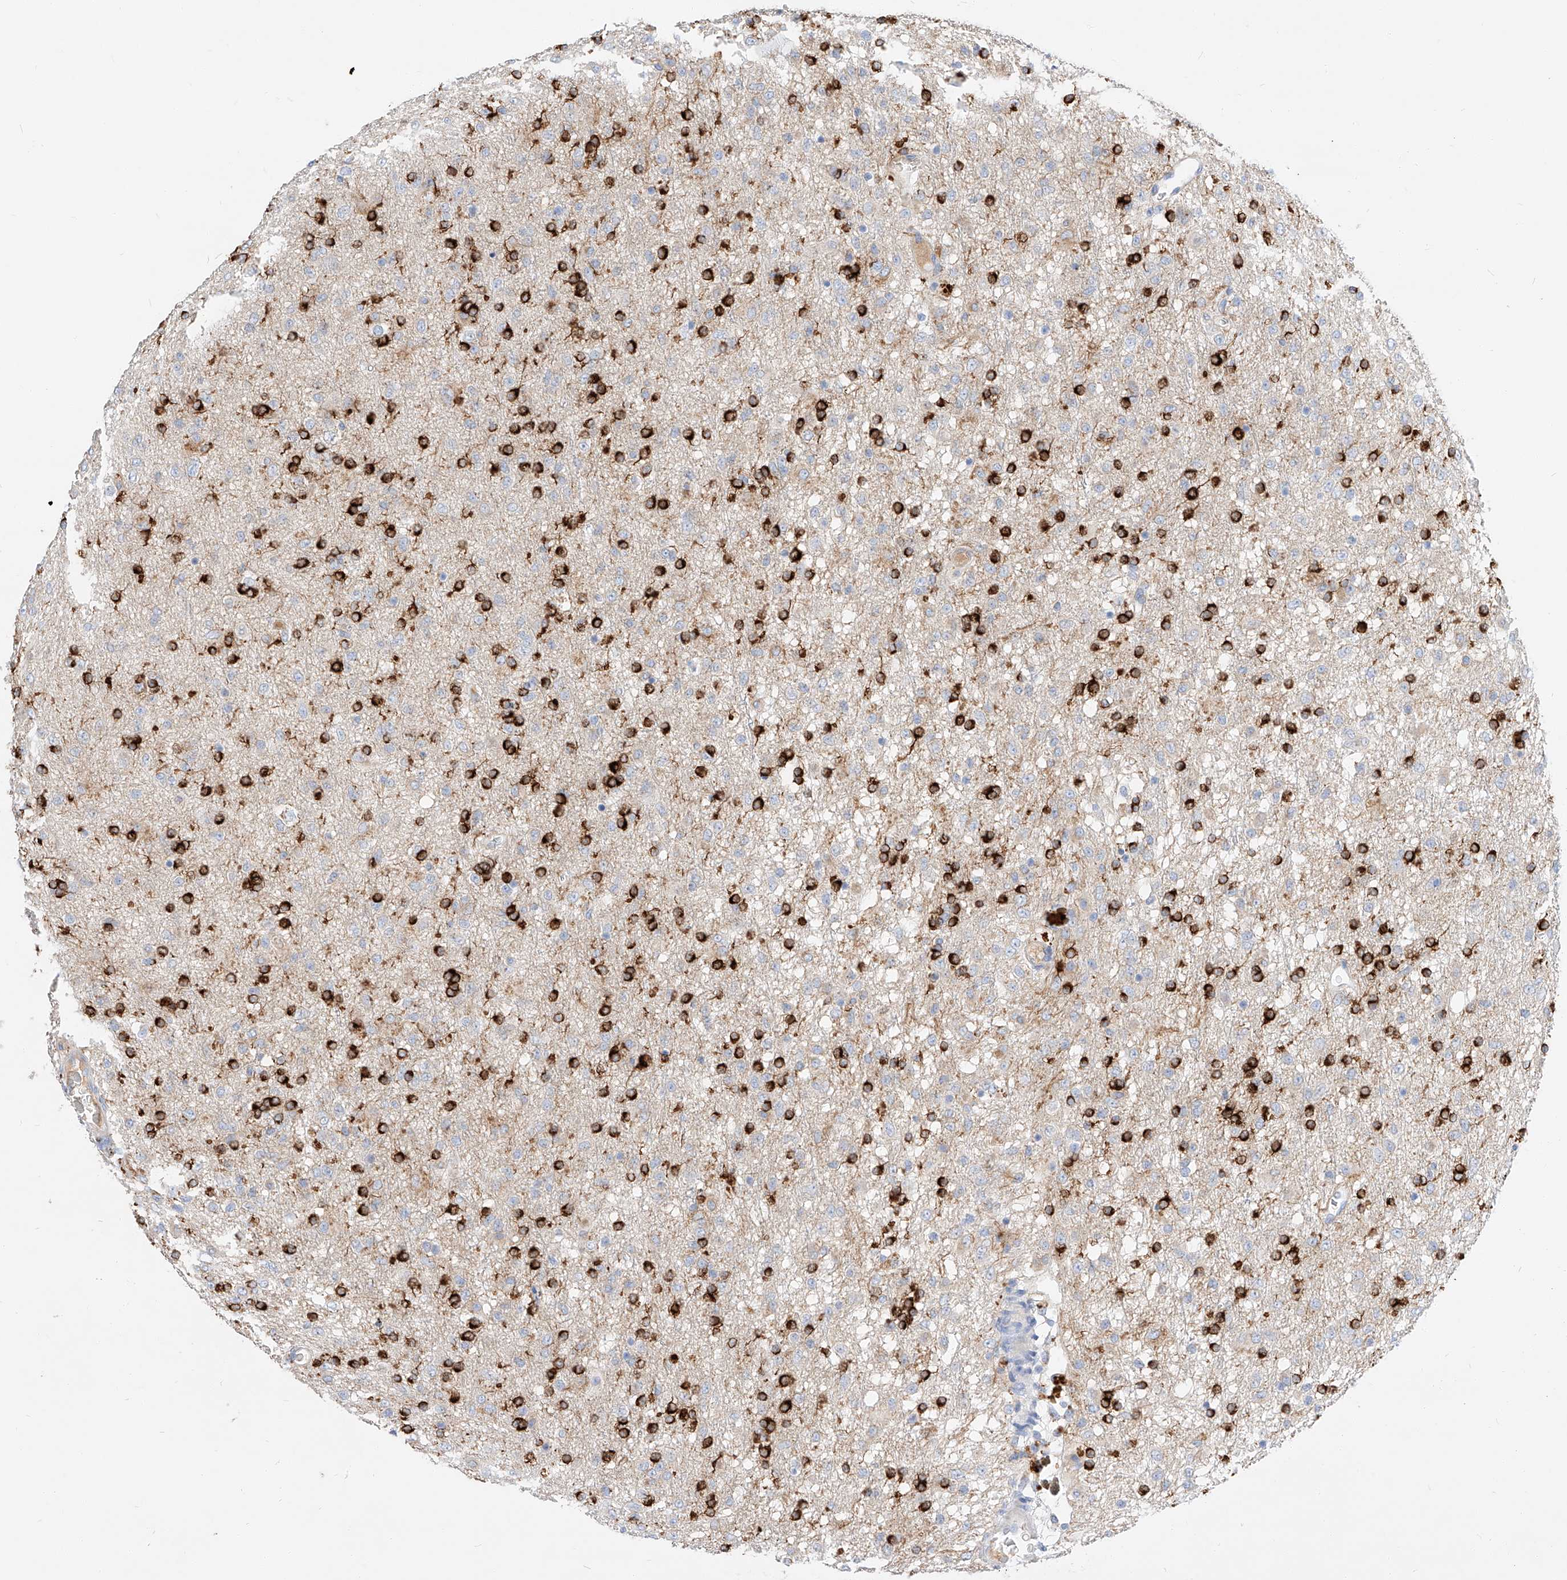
{"staining": {"intensity": "negative", "quantity": "none", "location": "none"}, "tissue": "glioma", "cell_type": "Tumor cells", "image_type": "cancer", "snomed": [{"axis": "morphology", "description": "Glioma, malignant, Low grade"}, {"axis": "topography", "description": "Brain"}], "caption": "Image shows no significant protein positivity in tumor cells of glioma.", "gene": "MAP7", "patient": {"sex": "male", "age": 65}}